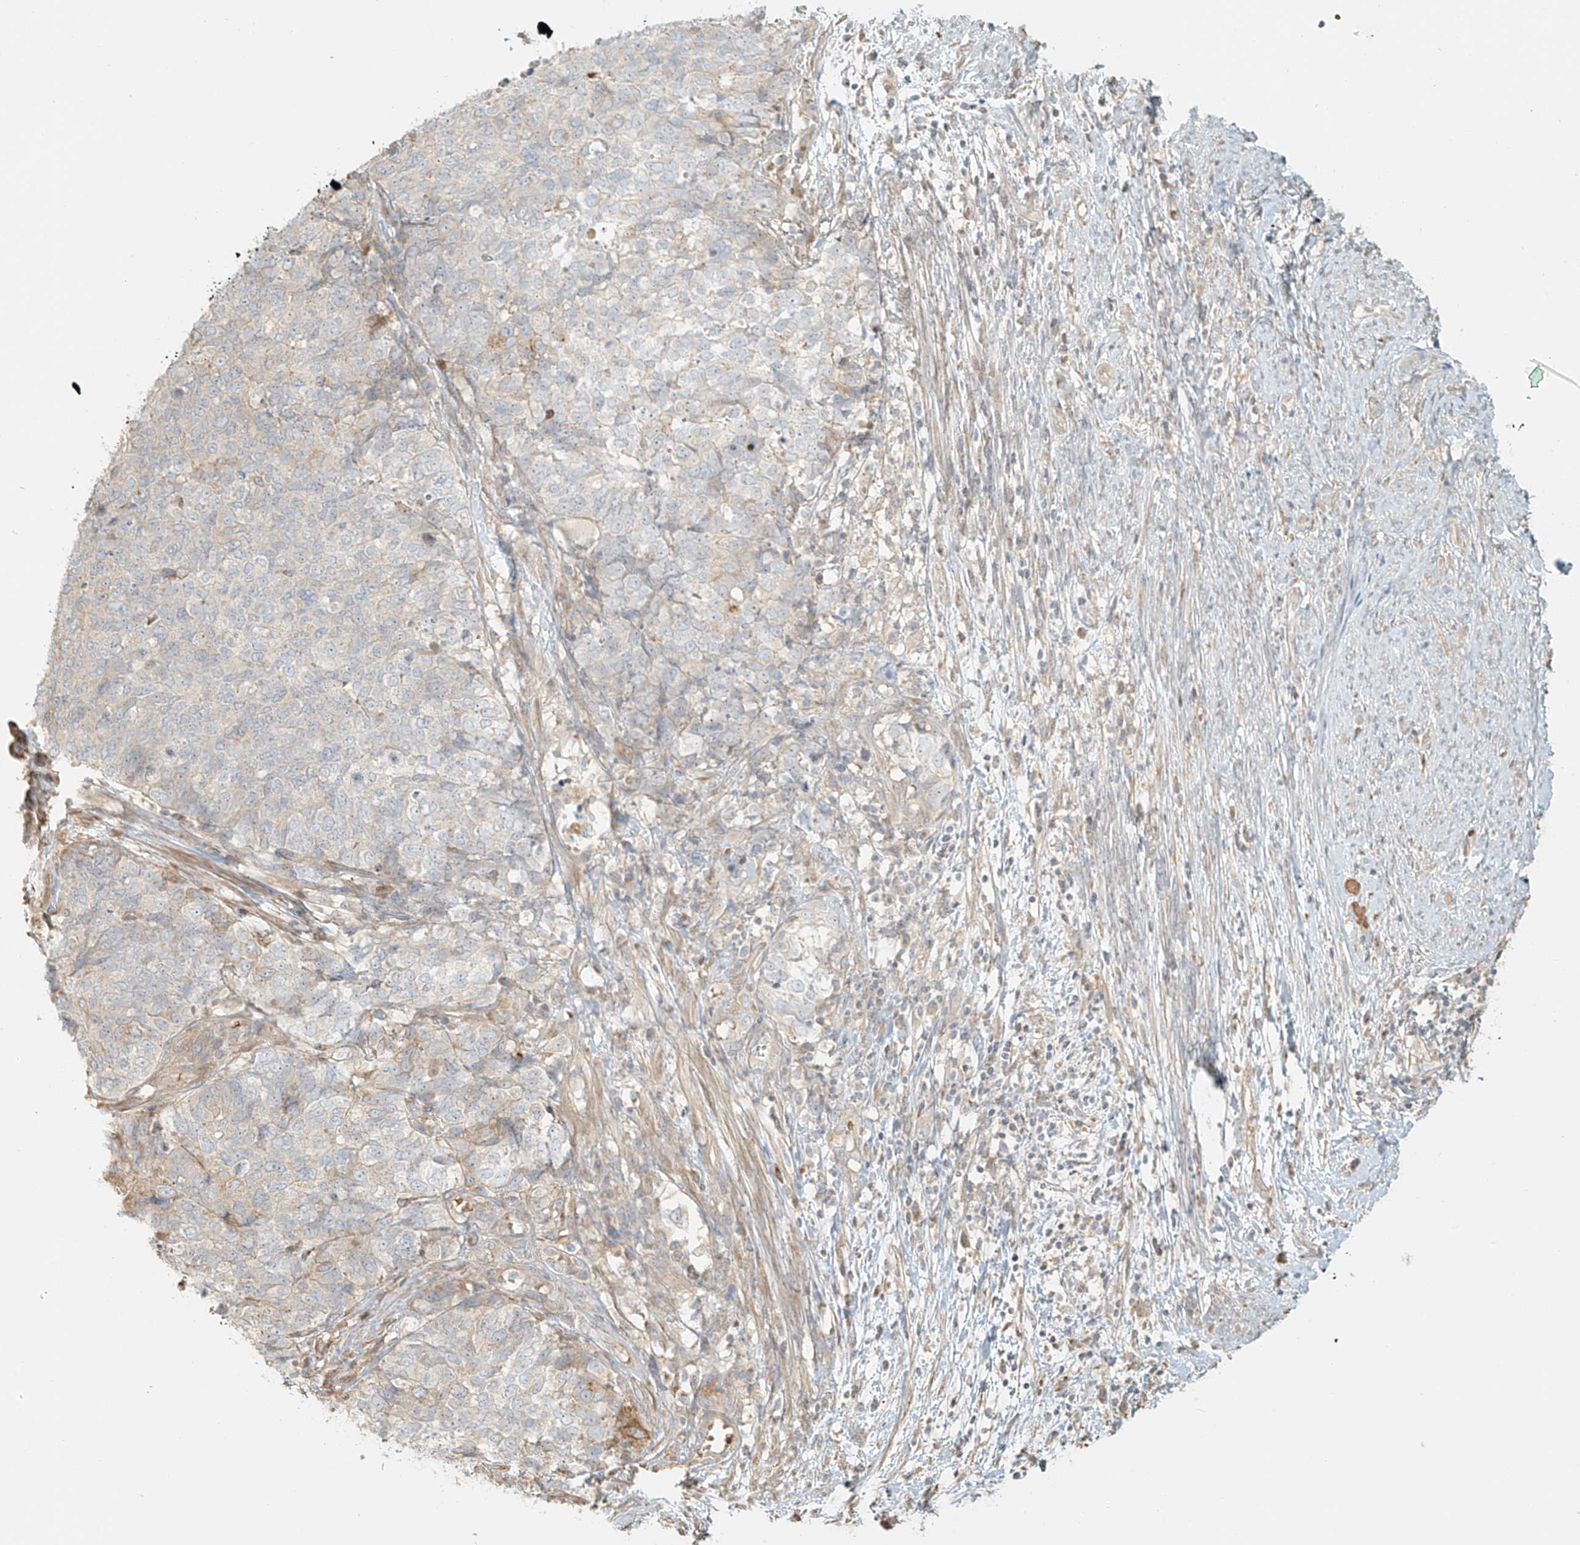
{"staining": {"intensity": "negative", "quantity": "none", "location": "none"}, "tissue": "cervical cancer", "cell_type": "Tumor cells", "image_type": "cancer", "snomed": [{"axis": "morphology", "description": "Squamous cell carcinoma, NOS"}, {"axis": "topography", "description": "Cervix"}], "caption": "IHC micrograph of neoplastic tissue: human cervical cancer stained with DAB reveals no significant protein positivity in tumor cells.", "gene": "UPK1B", "patient": {"sex": "female", "age": 63}}